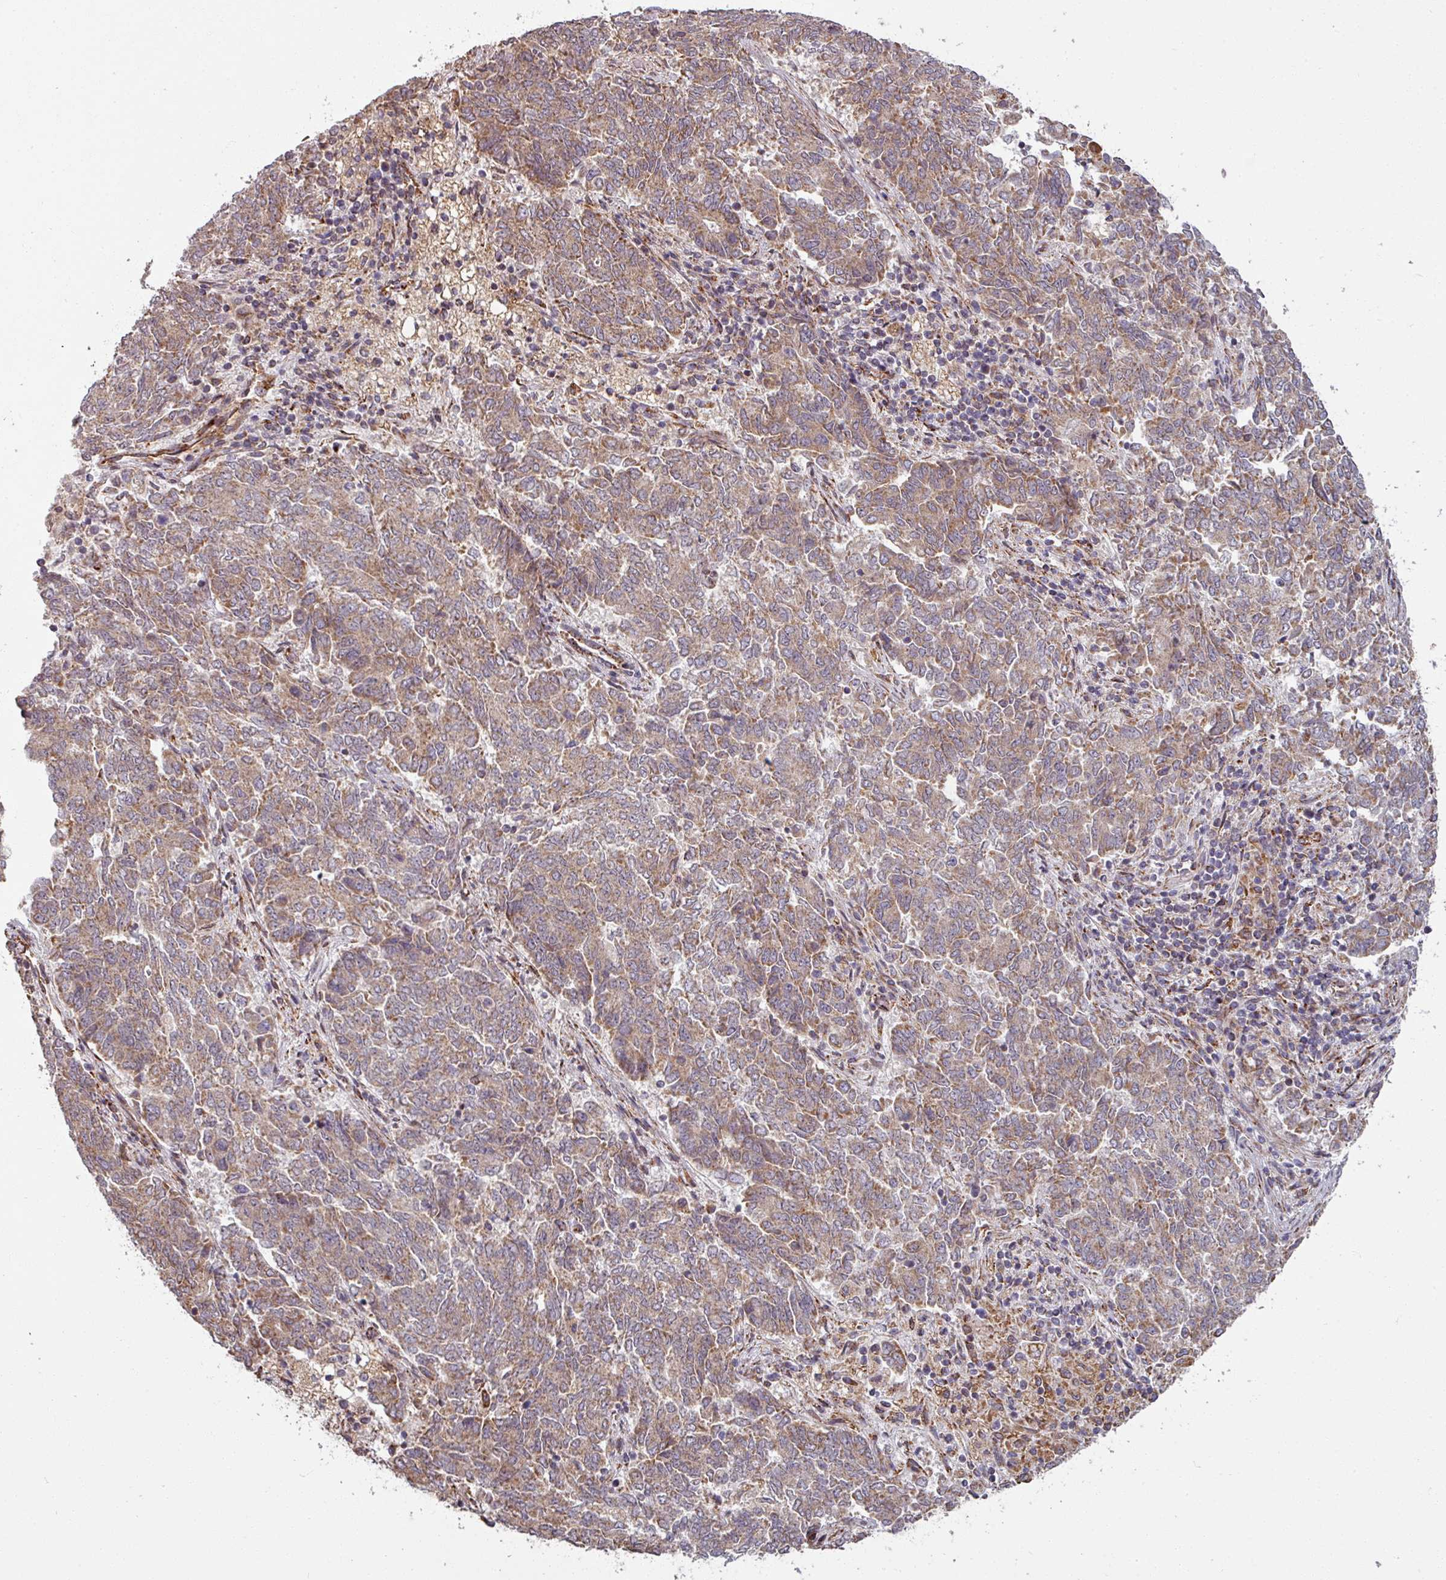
{"staining": {"intensity": "moderate", "quantity": ">75%", "location": "cytoplasmic/membranous"}, "tissue": "endometrial cancer", "cell_type": "Tumor cells", "image_type": "cancer", "snomed": [{"axis": "morphology", "description": "Adenocarcinoma, NOS"}, {"axis": "topography", "description": "Endometrium"}], "caption": "About >75% of tumor cells in human endometrial cancer exhibit moderate cytoplasmic/membranous protein positivity as visualized by brown immunohistochemical staining.", "gene": "MAGT1", "patient": {"sex": "female", "age": 80}}